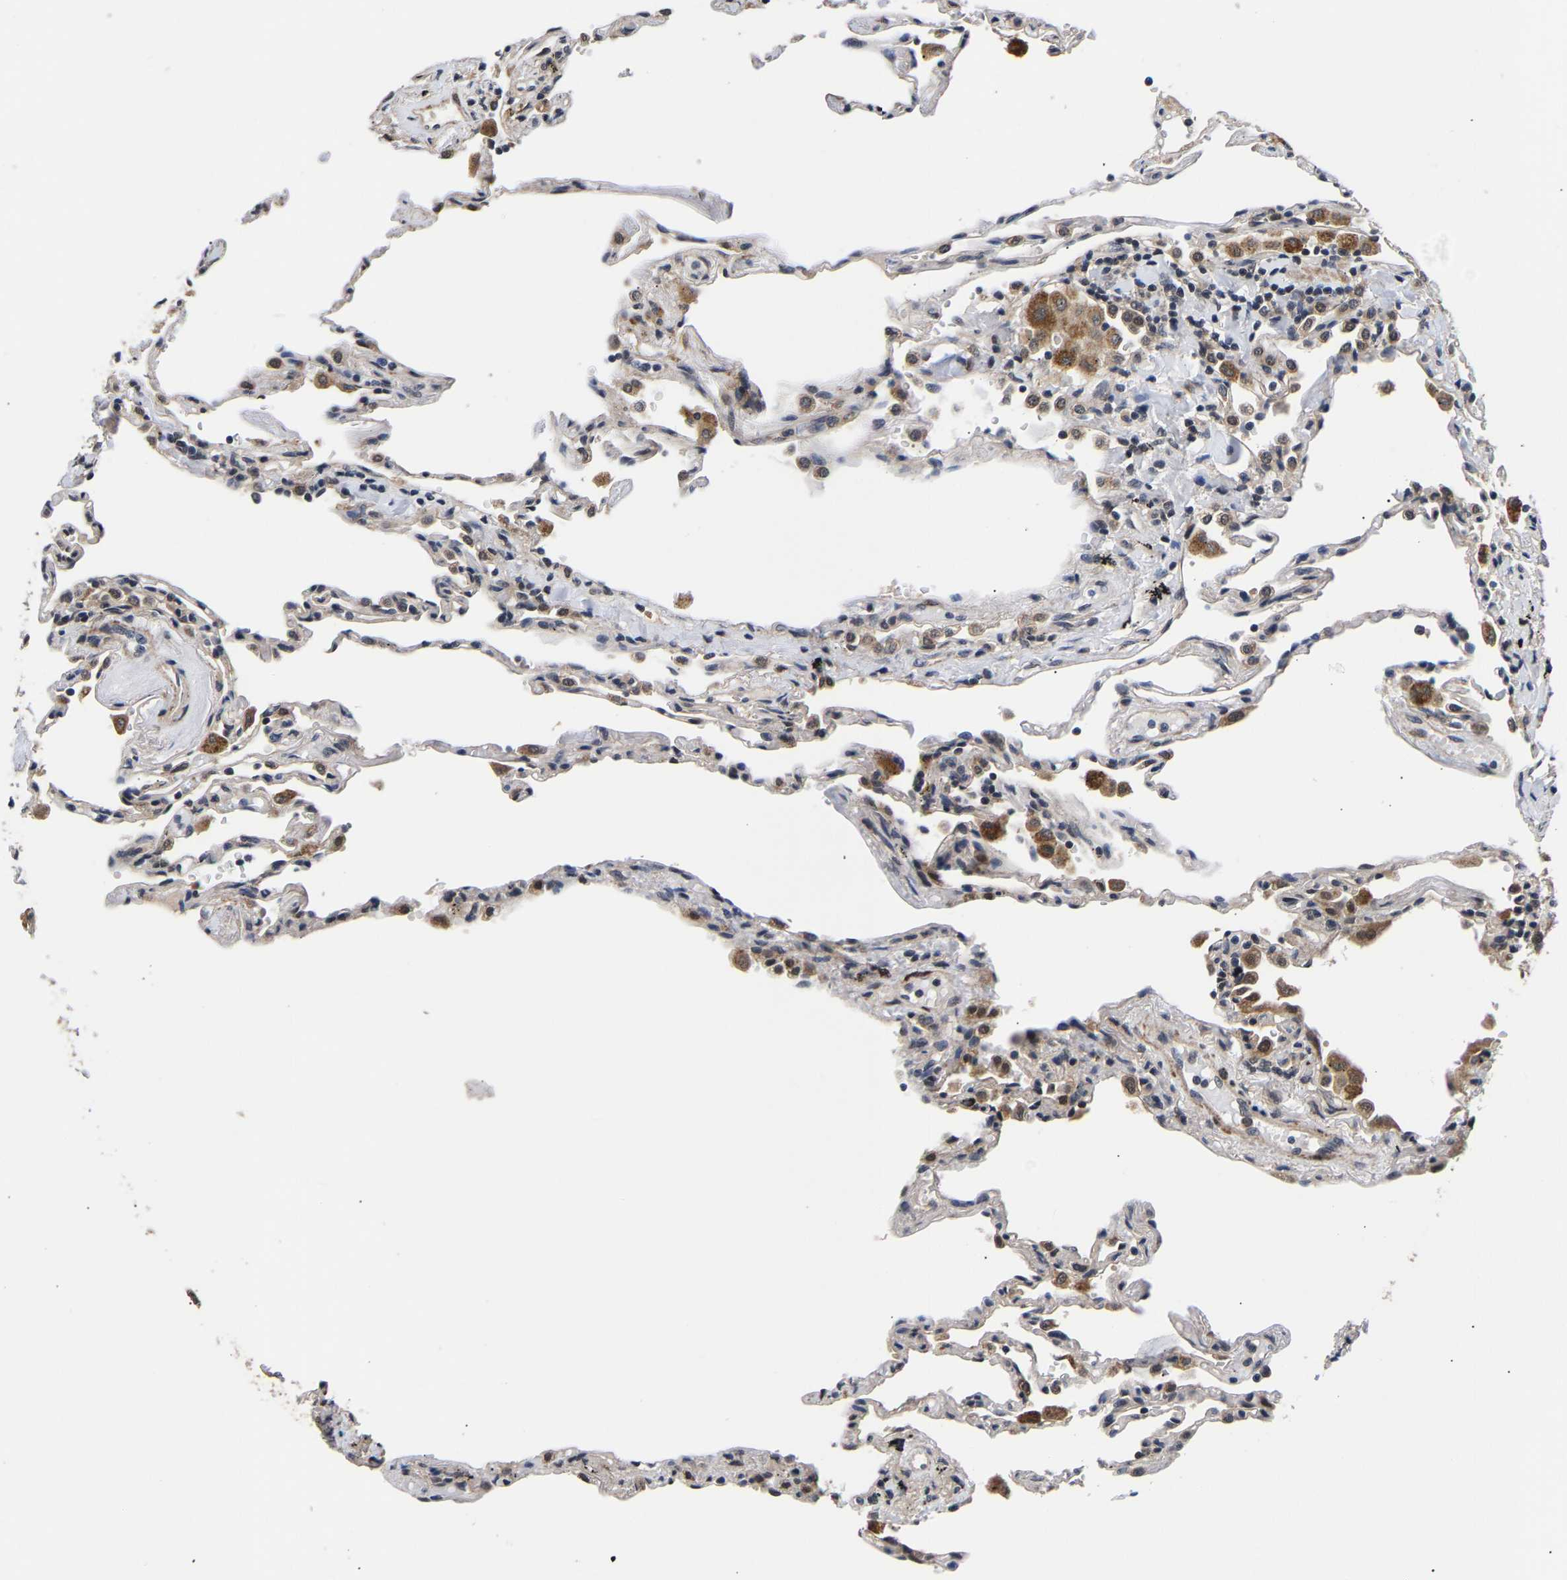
{"staining": {"intensity": "weak", "quantity": "25%-75%", "location": "cytoplasmic/membranous"}, "tissue": "lung", "cell_type": "Alveolar cells", "image_type": "normal", "snomed": [{"axis": "morphology", "description": "Normal tissue, NOS"}, {"axis": "topography", "description": "Lung"}], "caption": "Immunohistochemical staining of unremarkable lung displays weak cytoplasmic/membranous protein staining in approximately 25%-75% of alveolar cells. Nuclei are stained in blue.", "gene": "METTL16", "patient": {"sex": "male", "age": 59}}